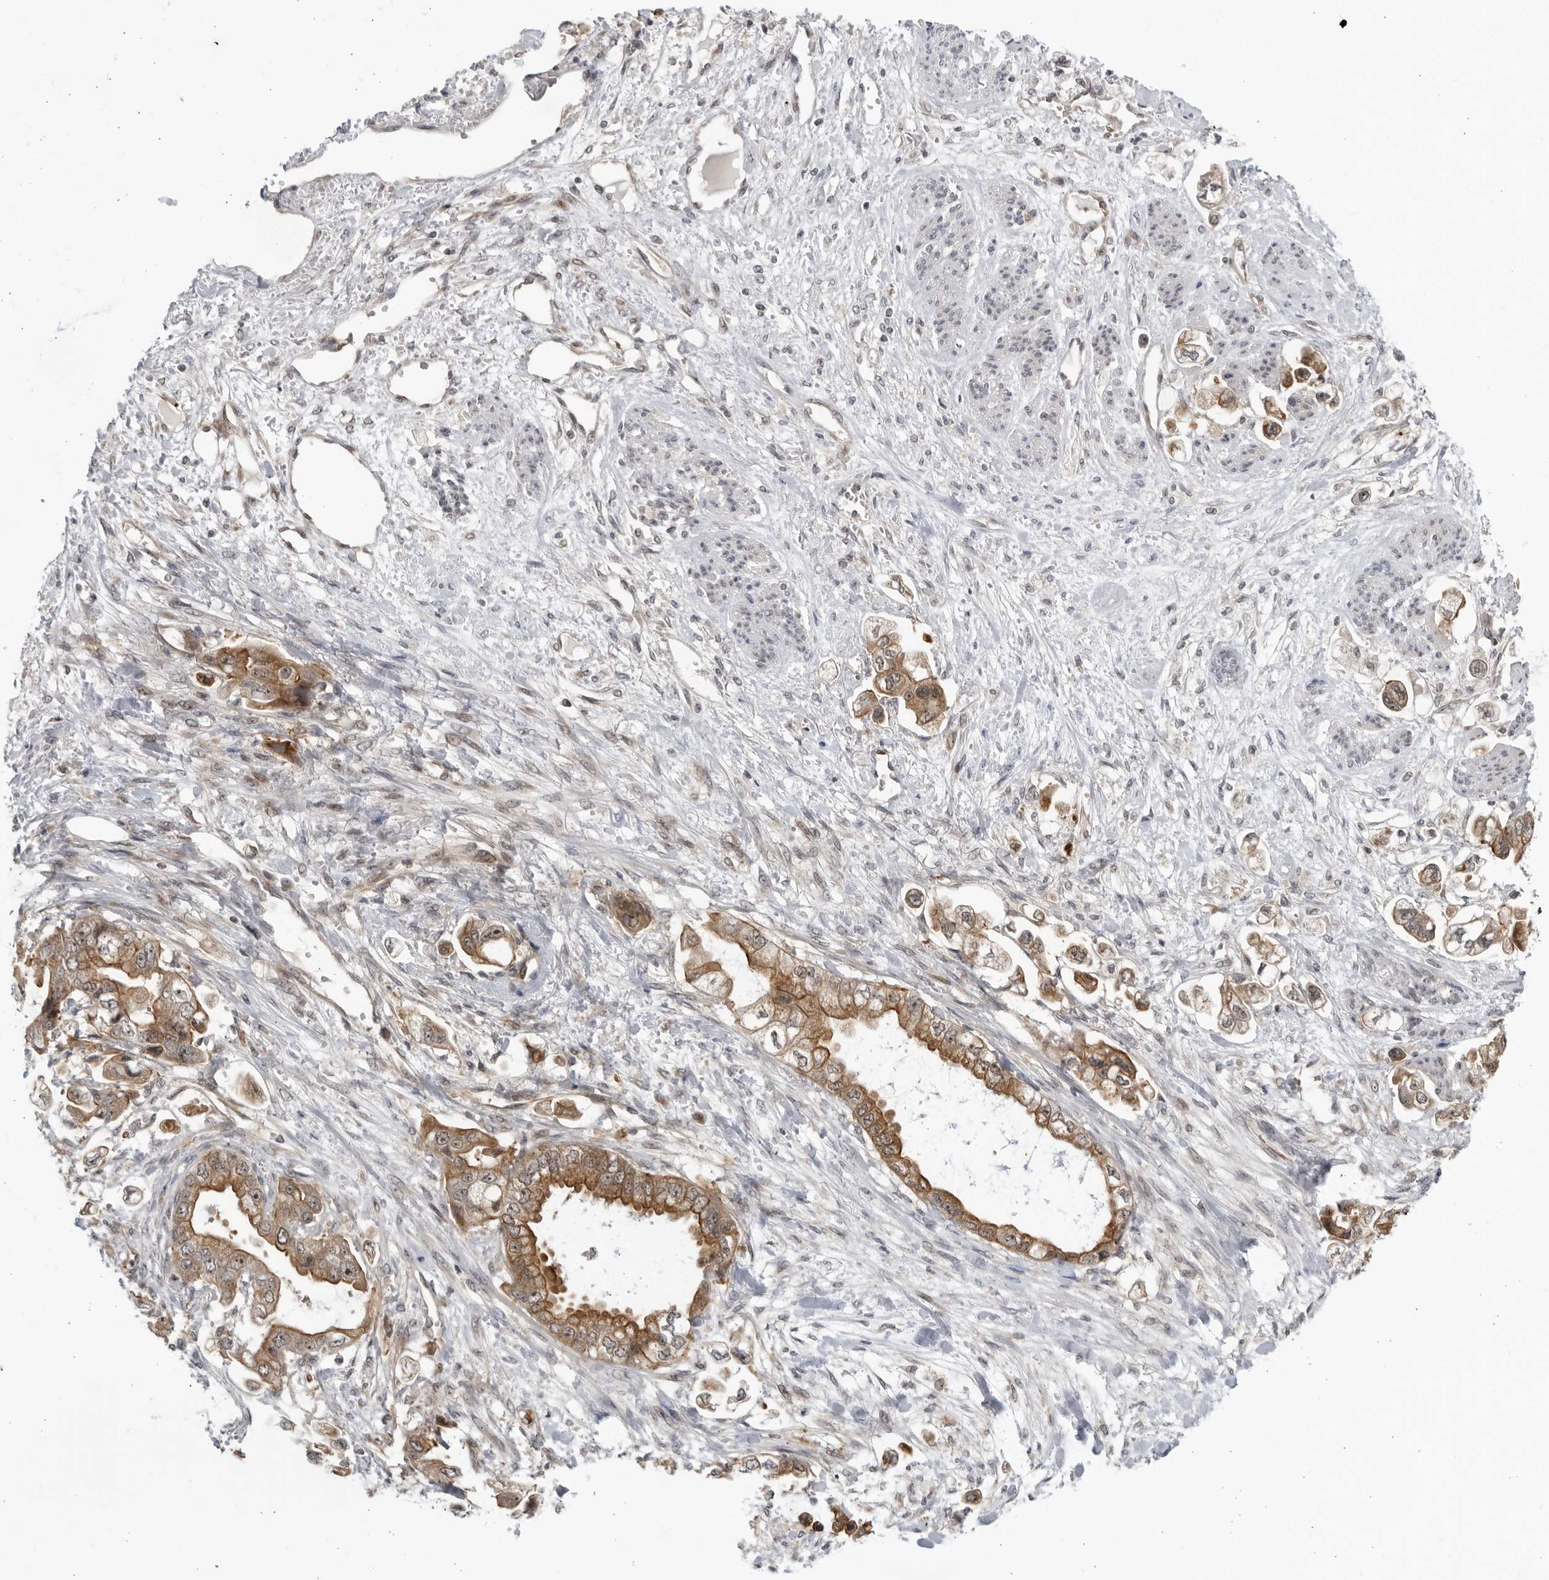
{"staining": {"intensity": "moderate", "quantity": ">75%", "location": "cytoplasmic/membranous,nuclear"}, "tissue": "stomach cancer", "cell_type": "Tumor cells", "image_type": "cancer", "snomed": [{"axis": "morphology", "description": "Adenocarcinoma, NOS"}, {"axis": "topography", "description": "Stomach"}], "caption": "Immunohistochemical staining of stomach adenocarcinoma displays medium levels of moderate cytoplasmic/membranous and nuclear staining in about >75% of tumor cells.", "gene": "ITGB3BP", "patient": {"sex": "male", "age": 62}}